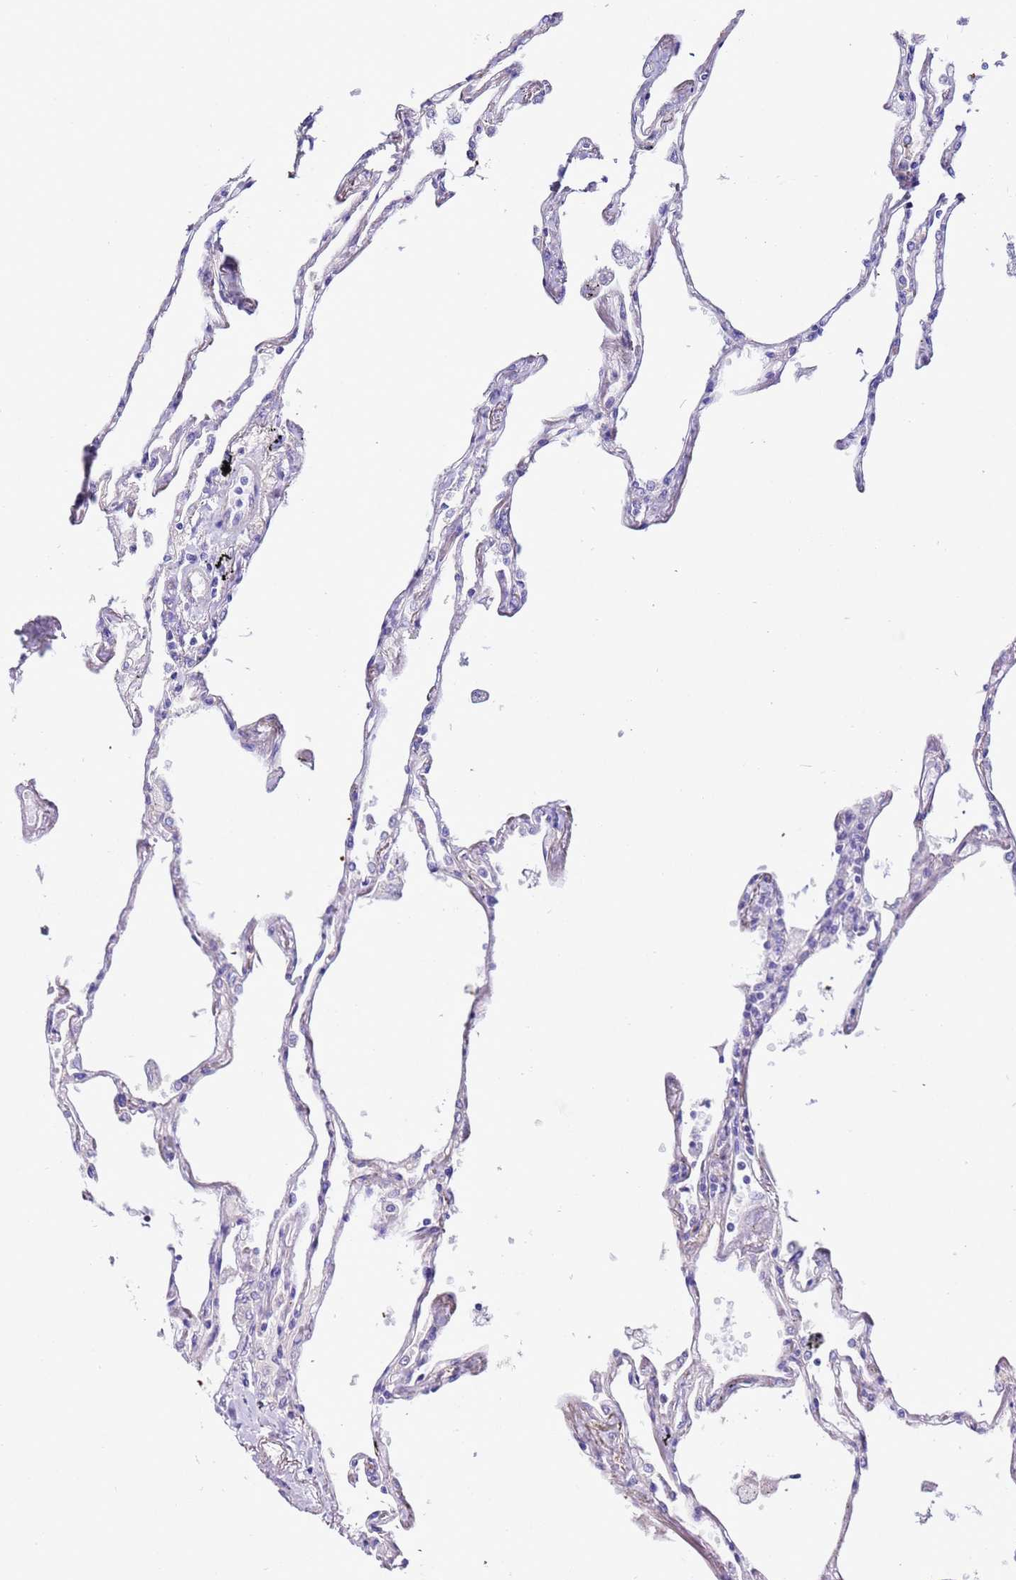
{"staining": {"intensity": "negative", "quantity": "none", "location": "none"}, "tissue": "lung", "cell_type": "Alveolar cells", "image_type": "normal", "snomed": [{"axis": "morphology", "description": "Normal tissue, NOS"}, {"axis": "topography", "description": "Lung"}], "caption": "This is a image of IHC staining of benign lung, which shows no staining in alveolar cells.", "gene": "MYBPC3", "patient": {"sex": "female", "age": 67}}